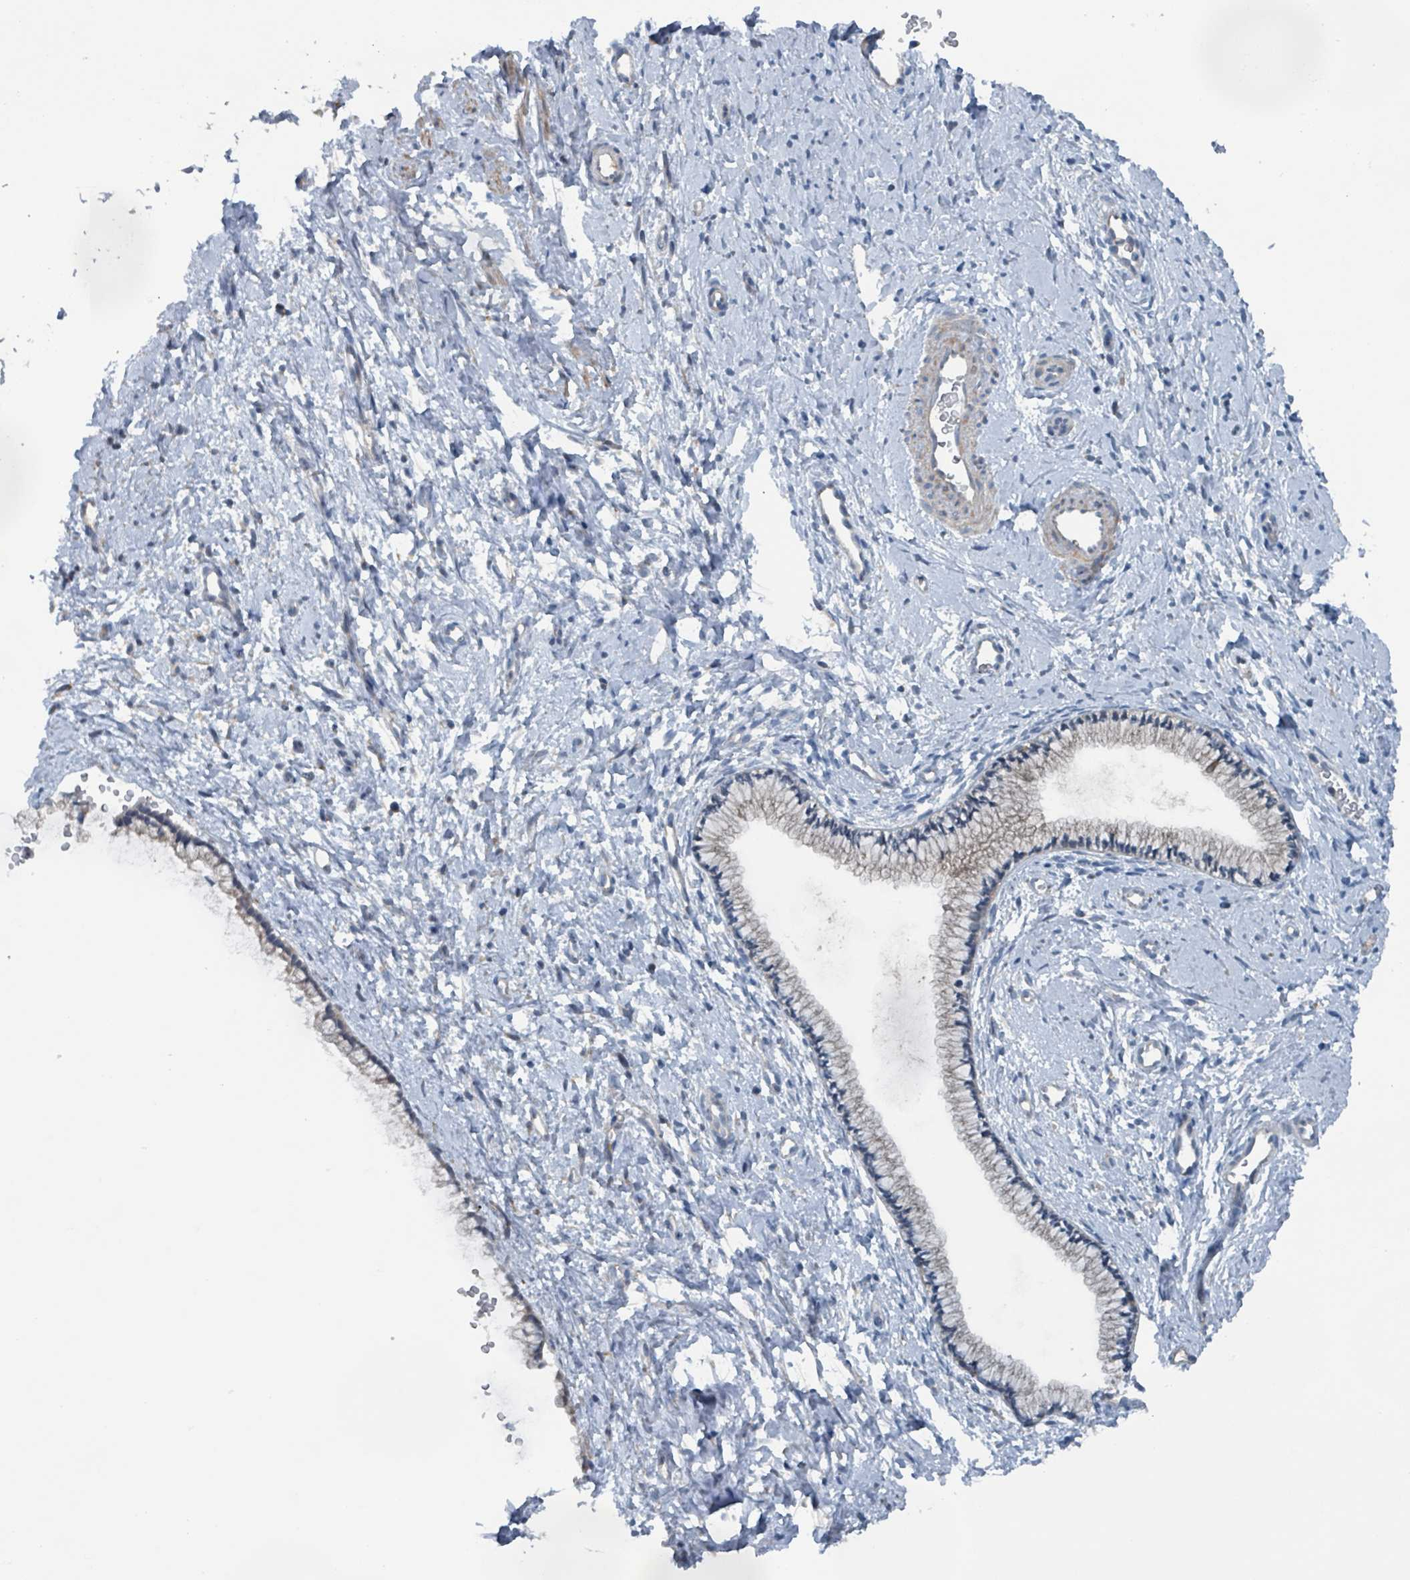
{"staining": {"intensity": "negative", "quantity": "none", "location": "none"}, "tissue": "cervix", "cell_type": "Glandular cells", "image_type": "normal", "snomed": [{"axis": "morphology", "description": "Normal tissue, NOS"}, {"axis": "topography", "description": "Cervix"}], "caption": "IHC micrograph of benign human cervix stained for a protein (brown), which shows no staining in glandular cells. (Immunohistochemistry, brightfield microscopy, high magnification).", "gene": "ACBD4", "patient": {"sex": "female", "age": 57}}